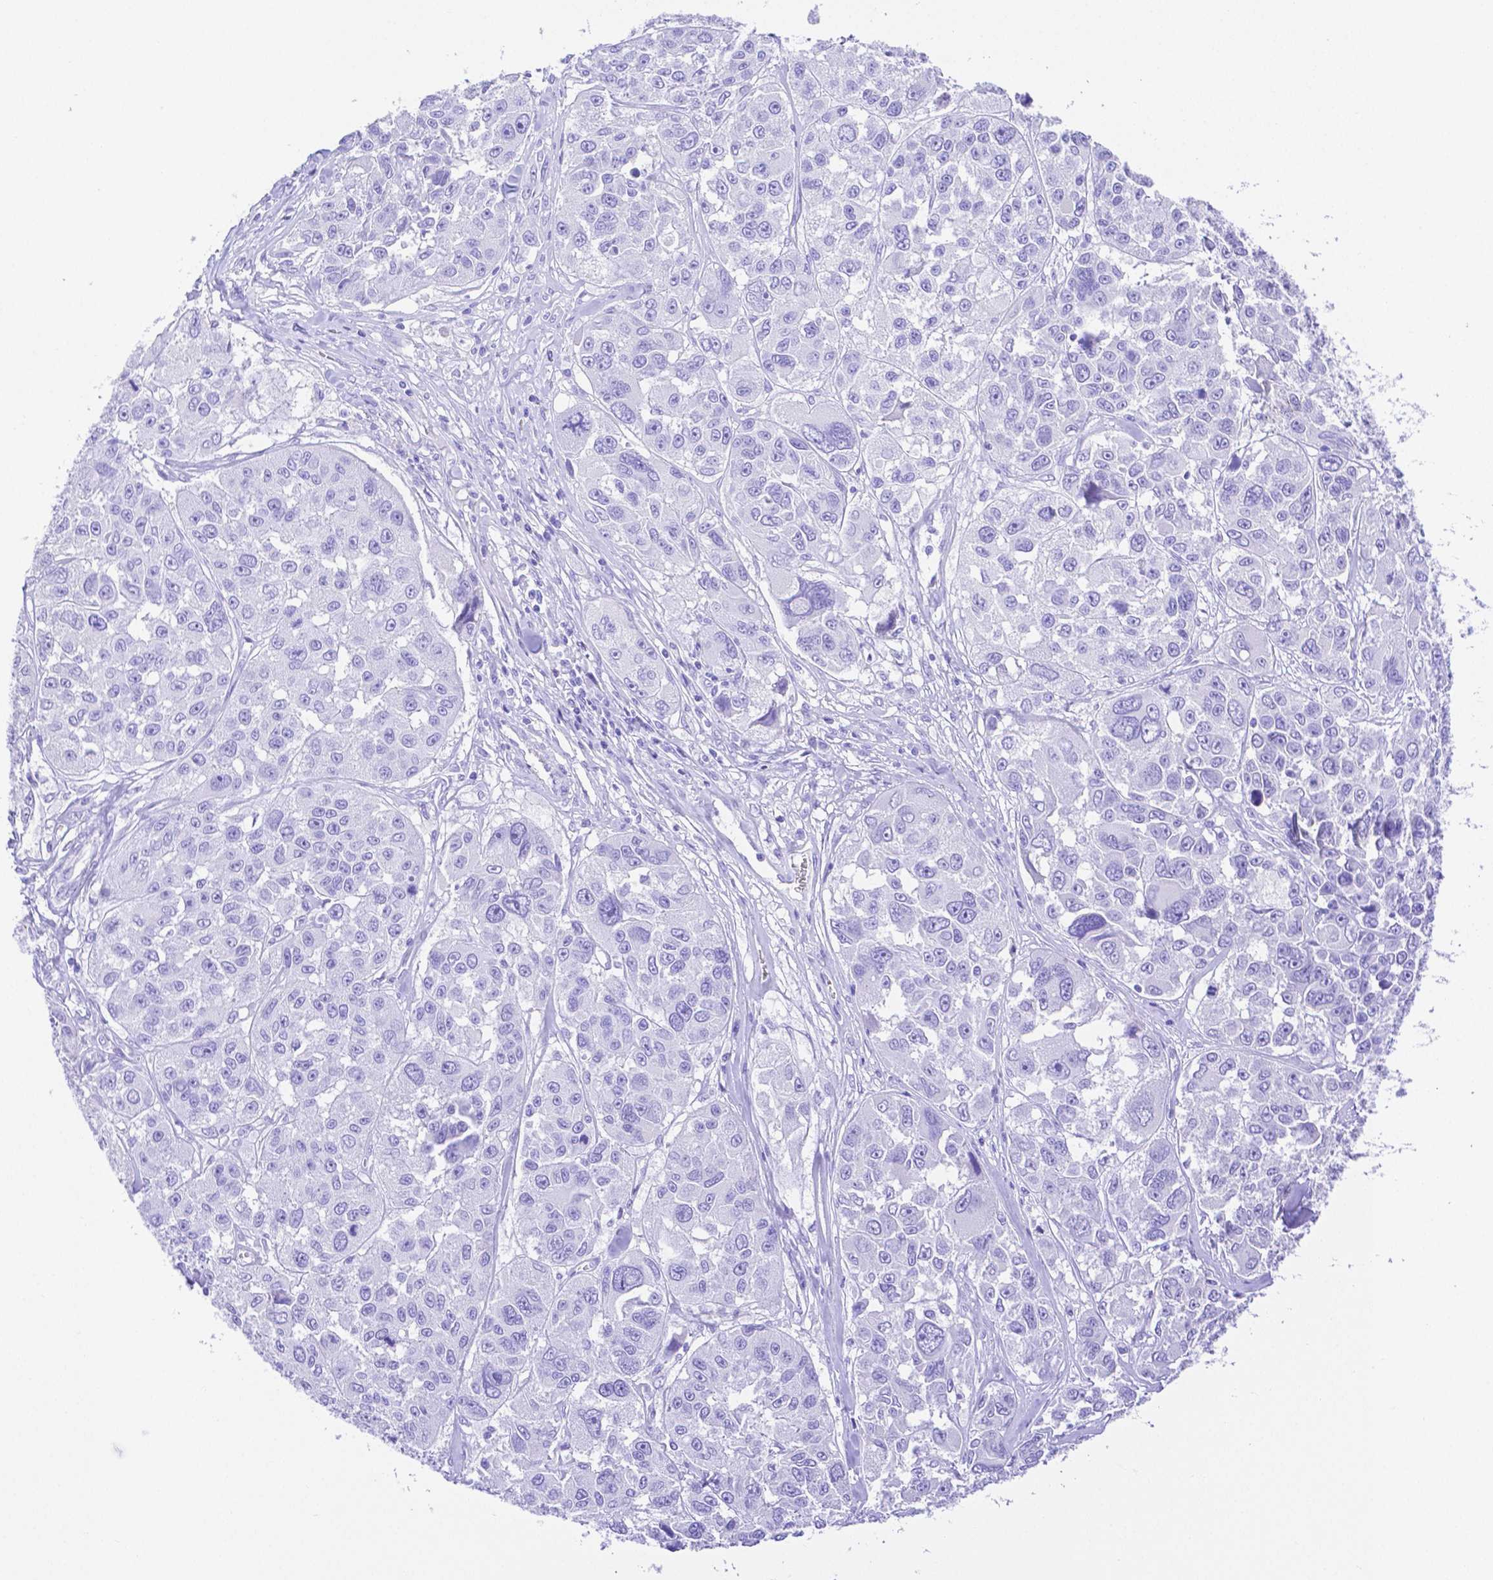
{"staining": {"intensity": "negative", "quantity": "none", "location": "none"}, "tissue": "melanoma", "cell_type": "Tumor cells", "image_type": "cancer", "snomed": [{"axis": "morphology", "description": "Malignant melanoma, NOS"}, {"axis": "topography", "description": "Skin"}], "caption": "Tumor cells show no significant expression in malignant melanoma.", "gene": "SMR3A", "patient": {"sex": "female", "age": 66}}